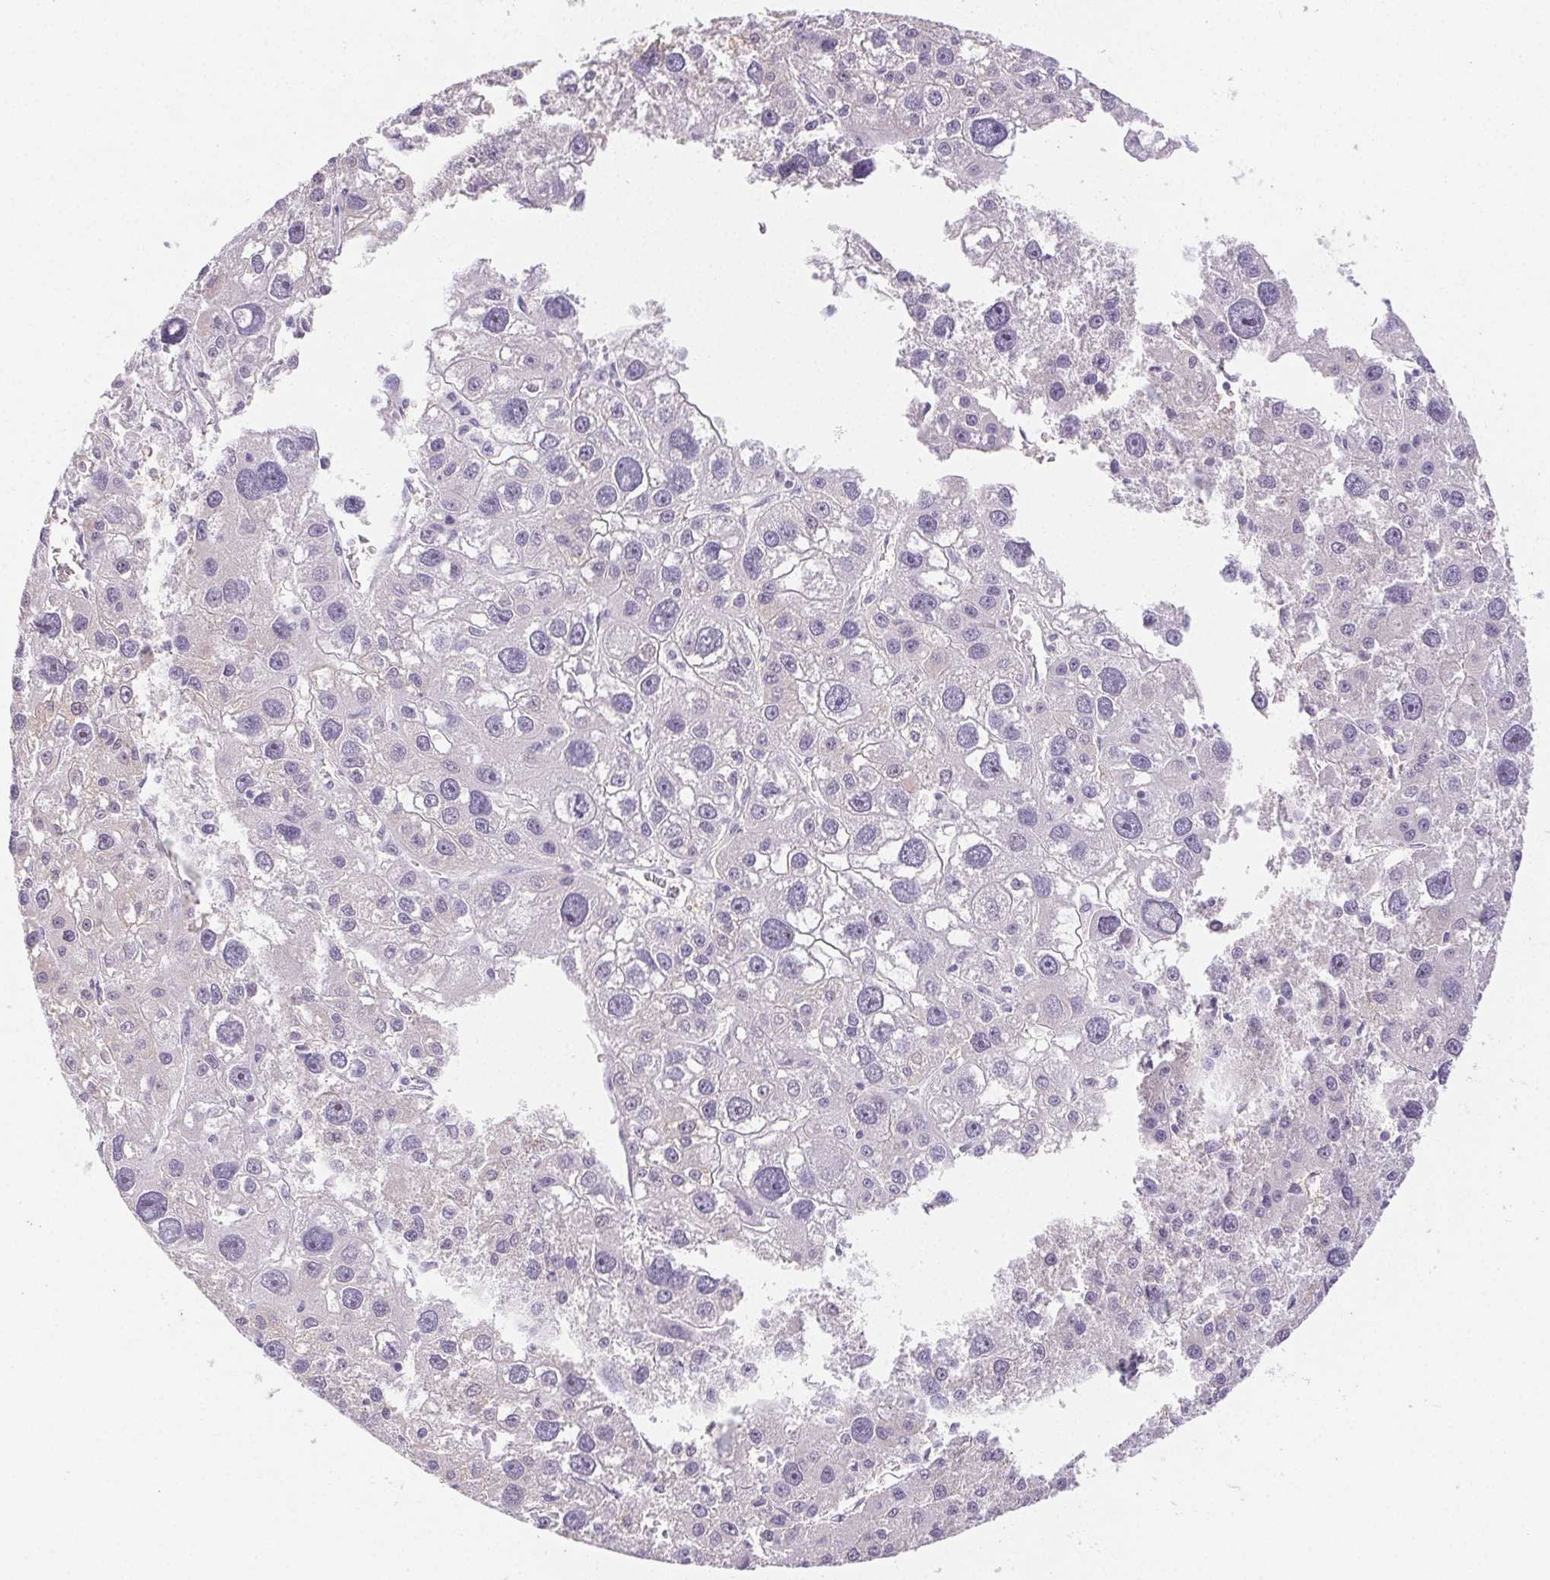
{"staining": {"intensity": "negative", "quantity": "none", "location": "none"}, "tissue": "liver cancer", "cell_type": "Tumor cells", "image_type": "cancer", "snomed": [{"axis": "morphology", "description": "Carcinoma, Hepatocellular, NOS"}, {"axis": "topography", "description": "Liver"}], "caption": "Immunohistochemical staining of hepatocellular carcinoma (liver) demonstrates no significant staining in tumor cells.", "gene": "ST8SIA3", "patient": {"sex": "male", "age": 73}}